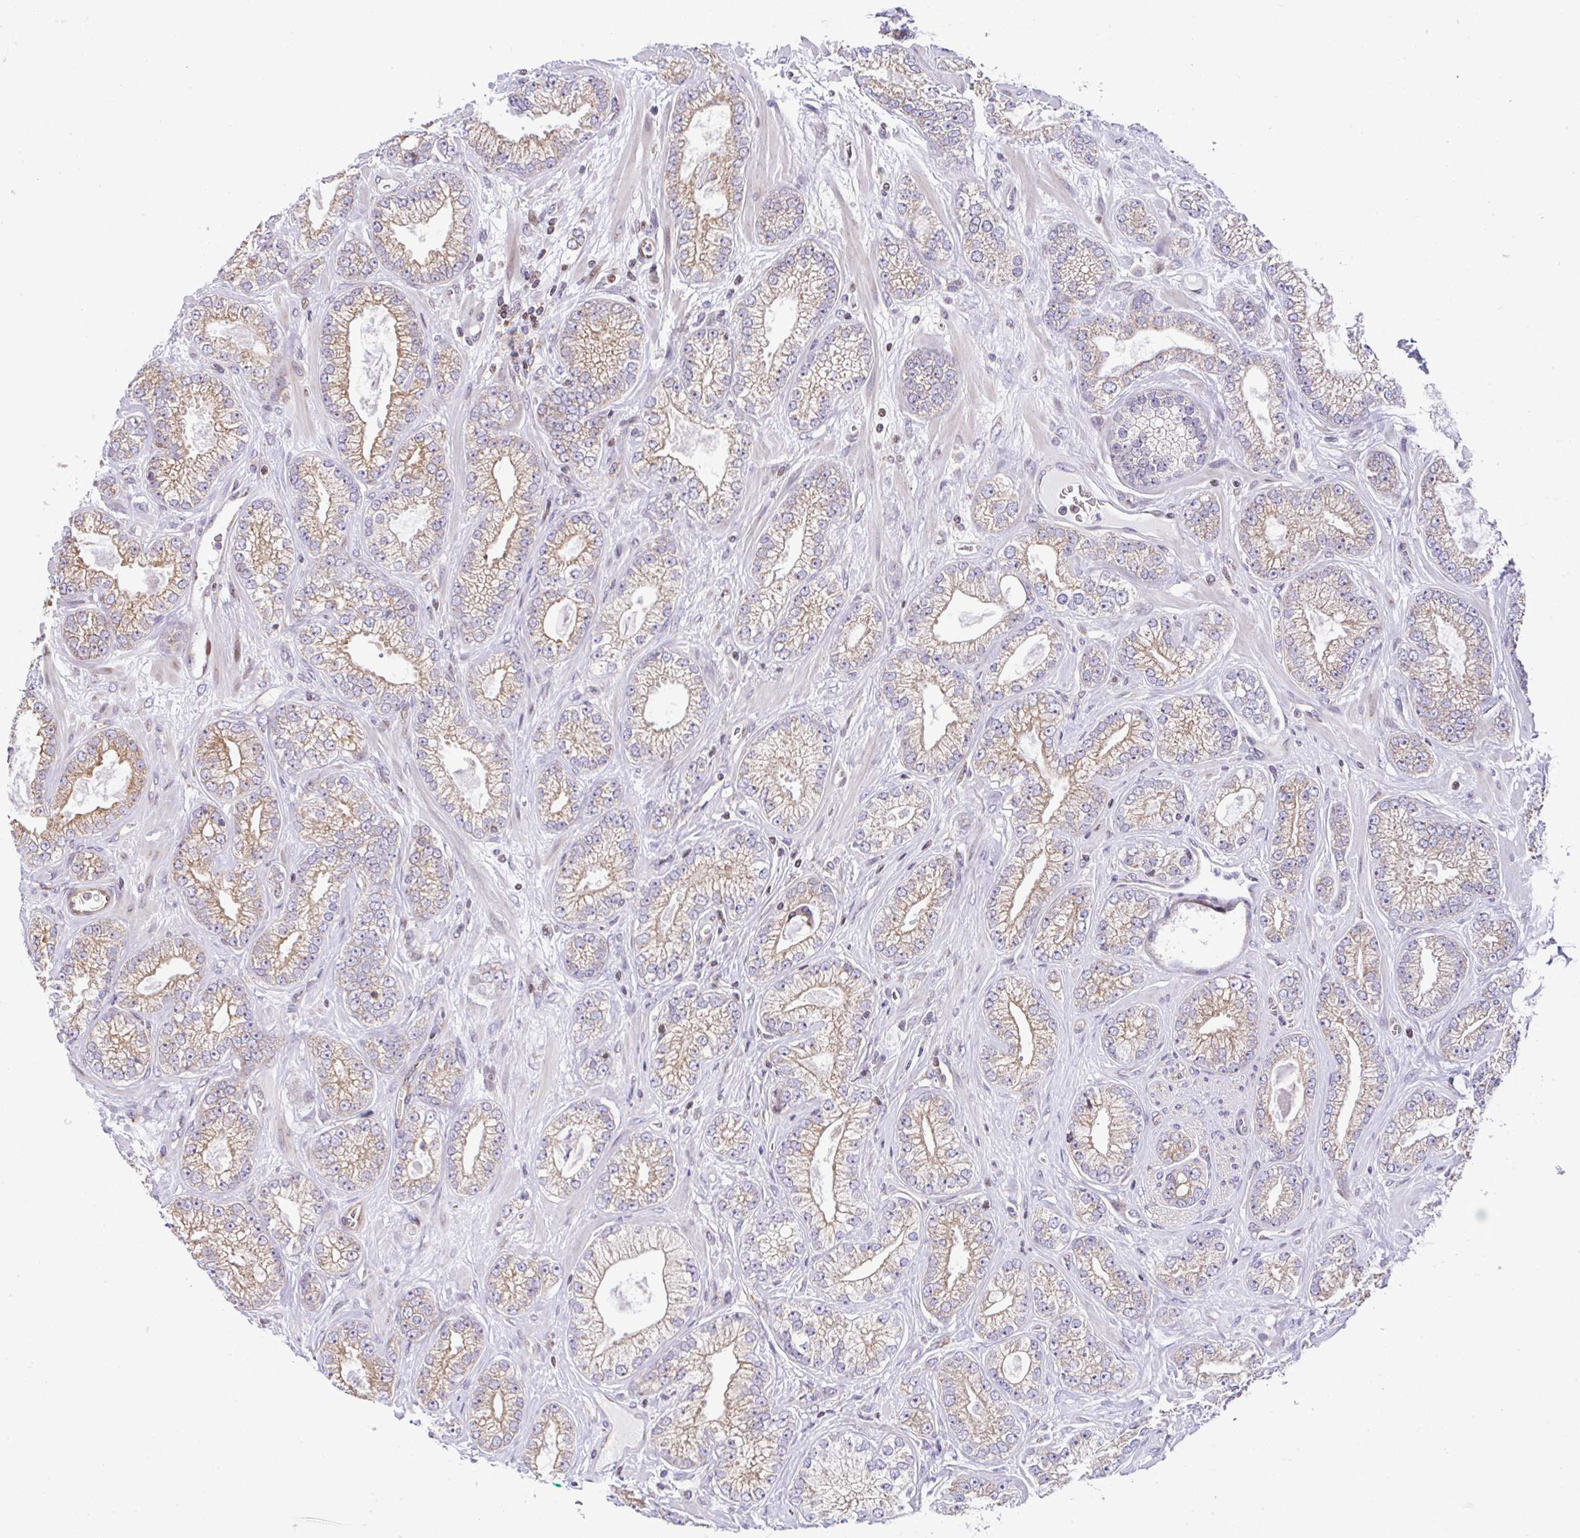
{"staining": {"intensity": "weak", "quantity": "25%-75%", "location": "cytoplasmic/membranous"}, "tissue": "prostate cancer", "cell_type": "Tumor cells", "image_type": "cancer", "snomed": [{"axis": "morphology", "description": "Adenocarcinoma, High grade"}, {"axis": "topography", "description": "Prostate"}], "caption": "Prostate cancer stained with immunohistochemistry demonstrates weak cytoplasmic/membranous expression in about 25%-75% of tumor cells.", "gene": "FIGNL1", "patient": {"sex": "male", "age": 66}}